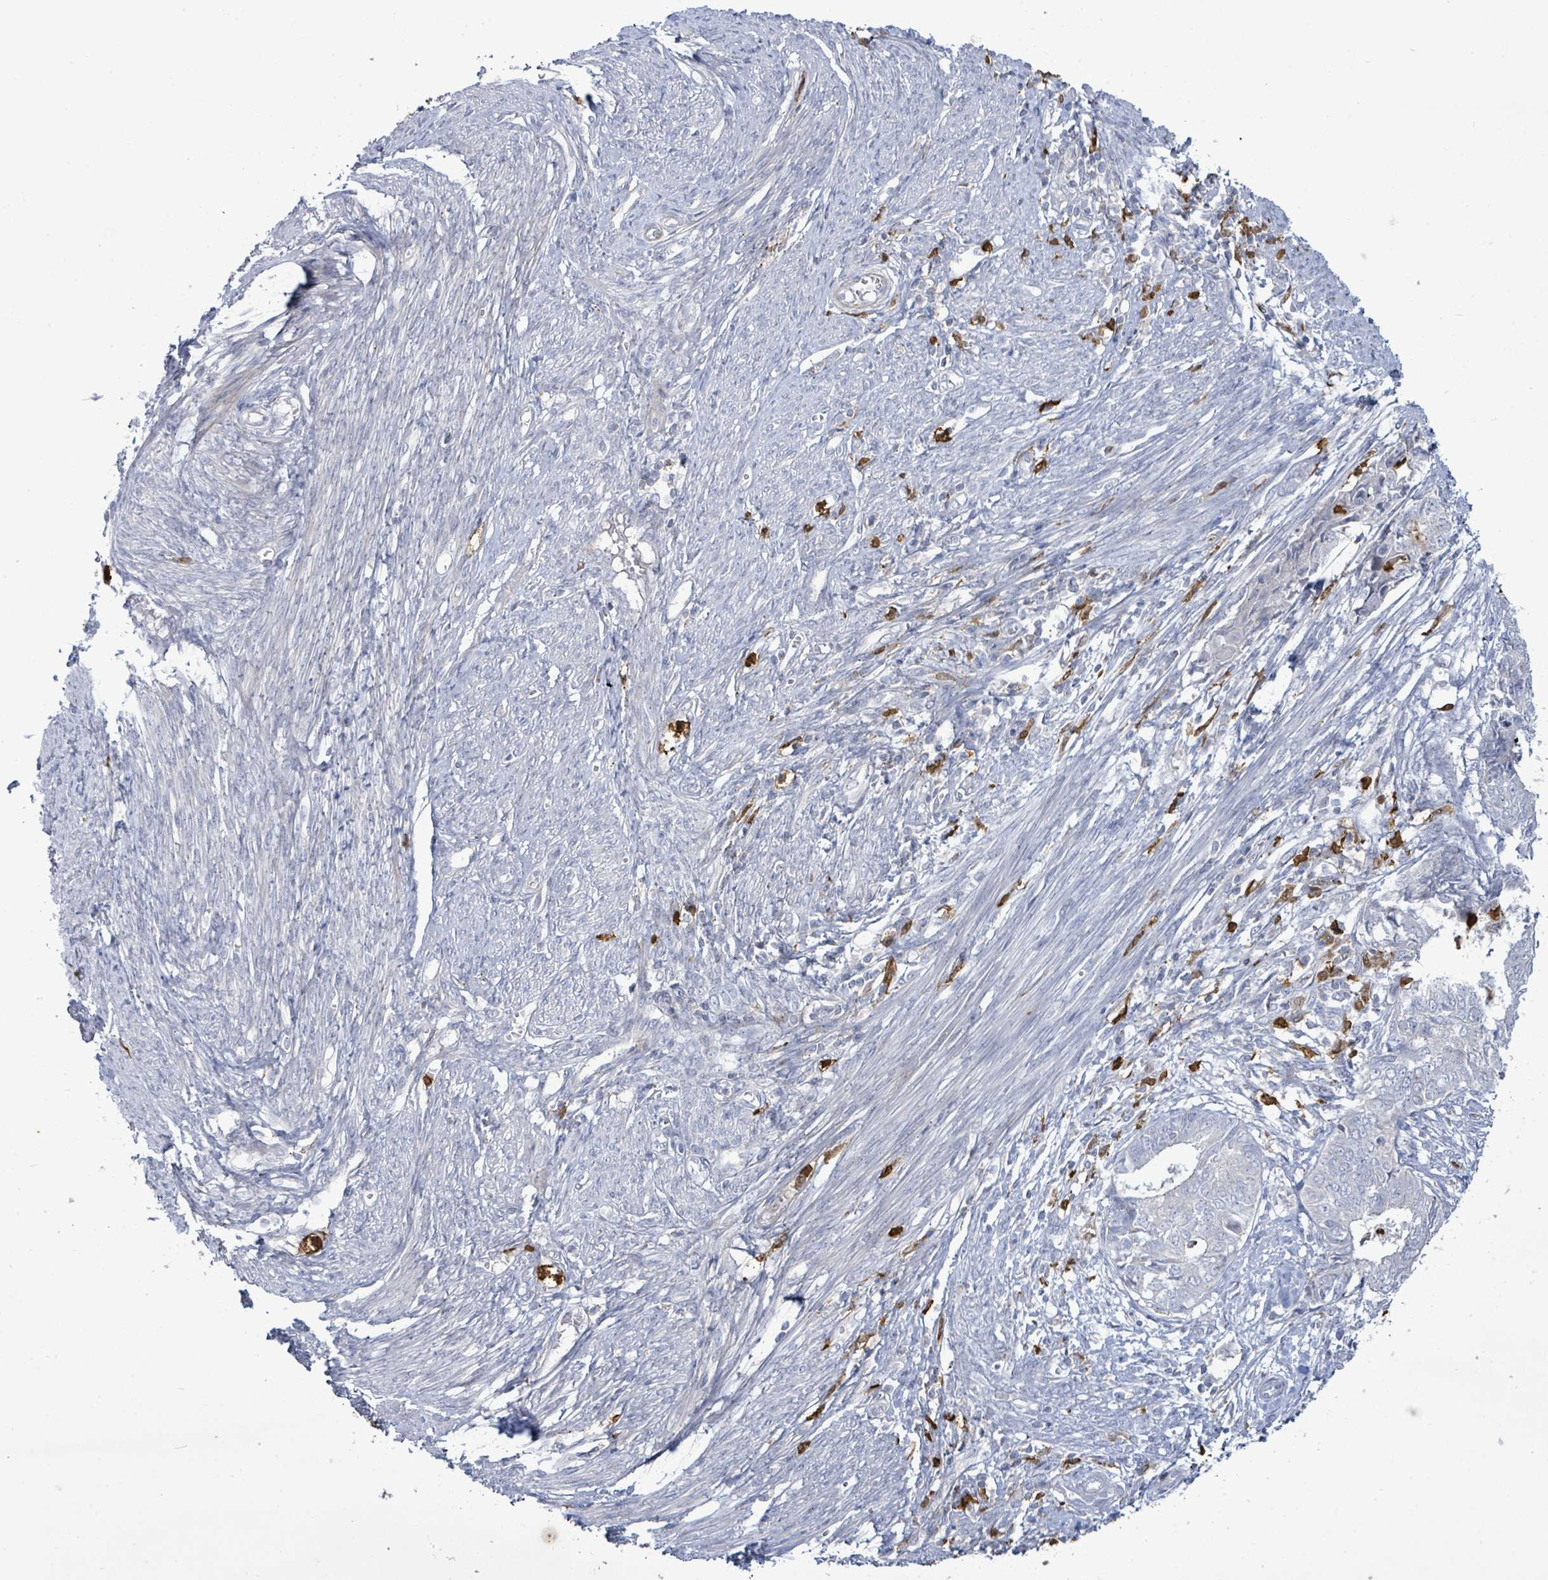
{"staining": {"intensity": "negative", "quantity": "none", "location": "none"}, "tissue": "endometrial cancer", "cell_type": "Tumor cells", "image_type": "cancer", "snomed": [{"axis": "morphology", "description": "Adenocarcinoma, NOS"}, {"axis": "topography", "description": "Endometrium"}], "caption": "High magnification brightfield microscopy of endometrial adenocarcinoma stained with DAB (3,3'-diaminobenzidine) (brown) and counterstained with hematoxylin (blue): tumor cells show no significant expression. The staining was performed using DAB (3,3'-diaminobenzidine) to visualize the protein expression in brown, while the nuclei were stained in blue with hematoxylin (Magnification: 20x).", "gene": "FAM210A", "patient": {"sex": "female", "age": 62}}